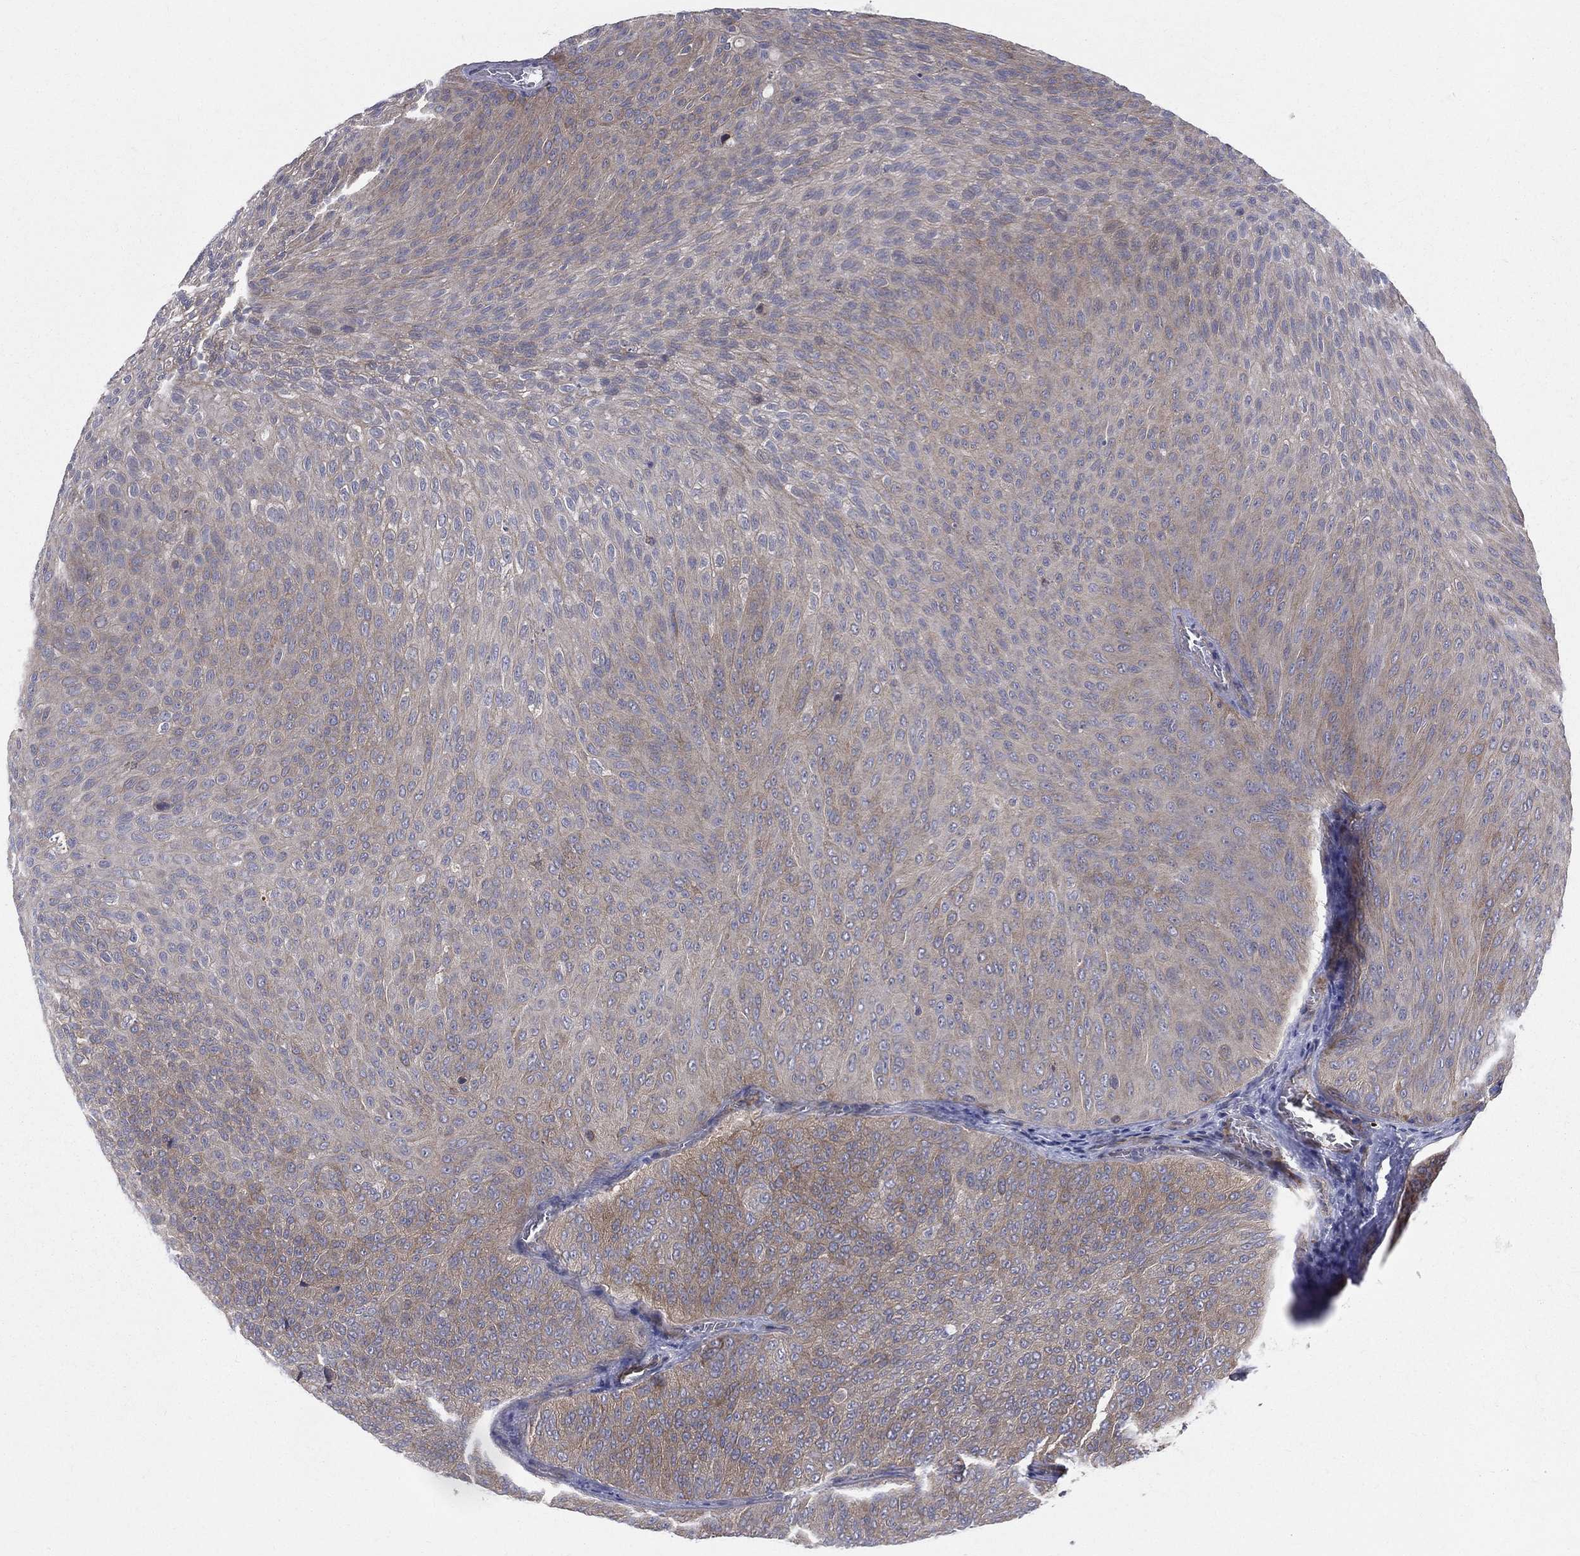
{"staining": {"intensity": "moderate", "quantity": "<25%", "location": "cytoplasmic/membranous"}, "tissue": "urothelial cancer", "cell_type": "Tumor cells", "image_type": "cancer", "snomed": [{"axis": "morphology", "description": "Urothelial carcinoma, Low grade"}, {"axis": "topography", "description": "Urinary bladder"}], "caption": "Immunohistochemistry (IHC) of human low-grade urothelial carcinoma displays low levels of moderate cytoplasmic/membranous positivity in about <25% of tumor cells.", "gene": "POMZP3", "patient": {"sex": "male", "age": 78}}